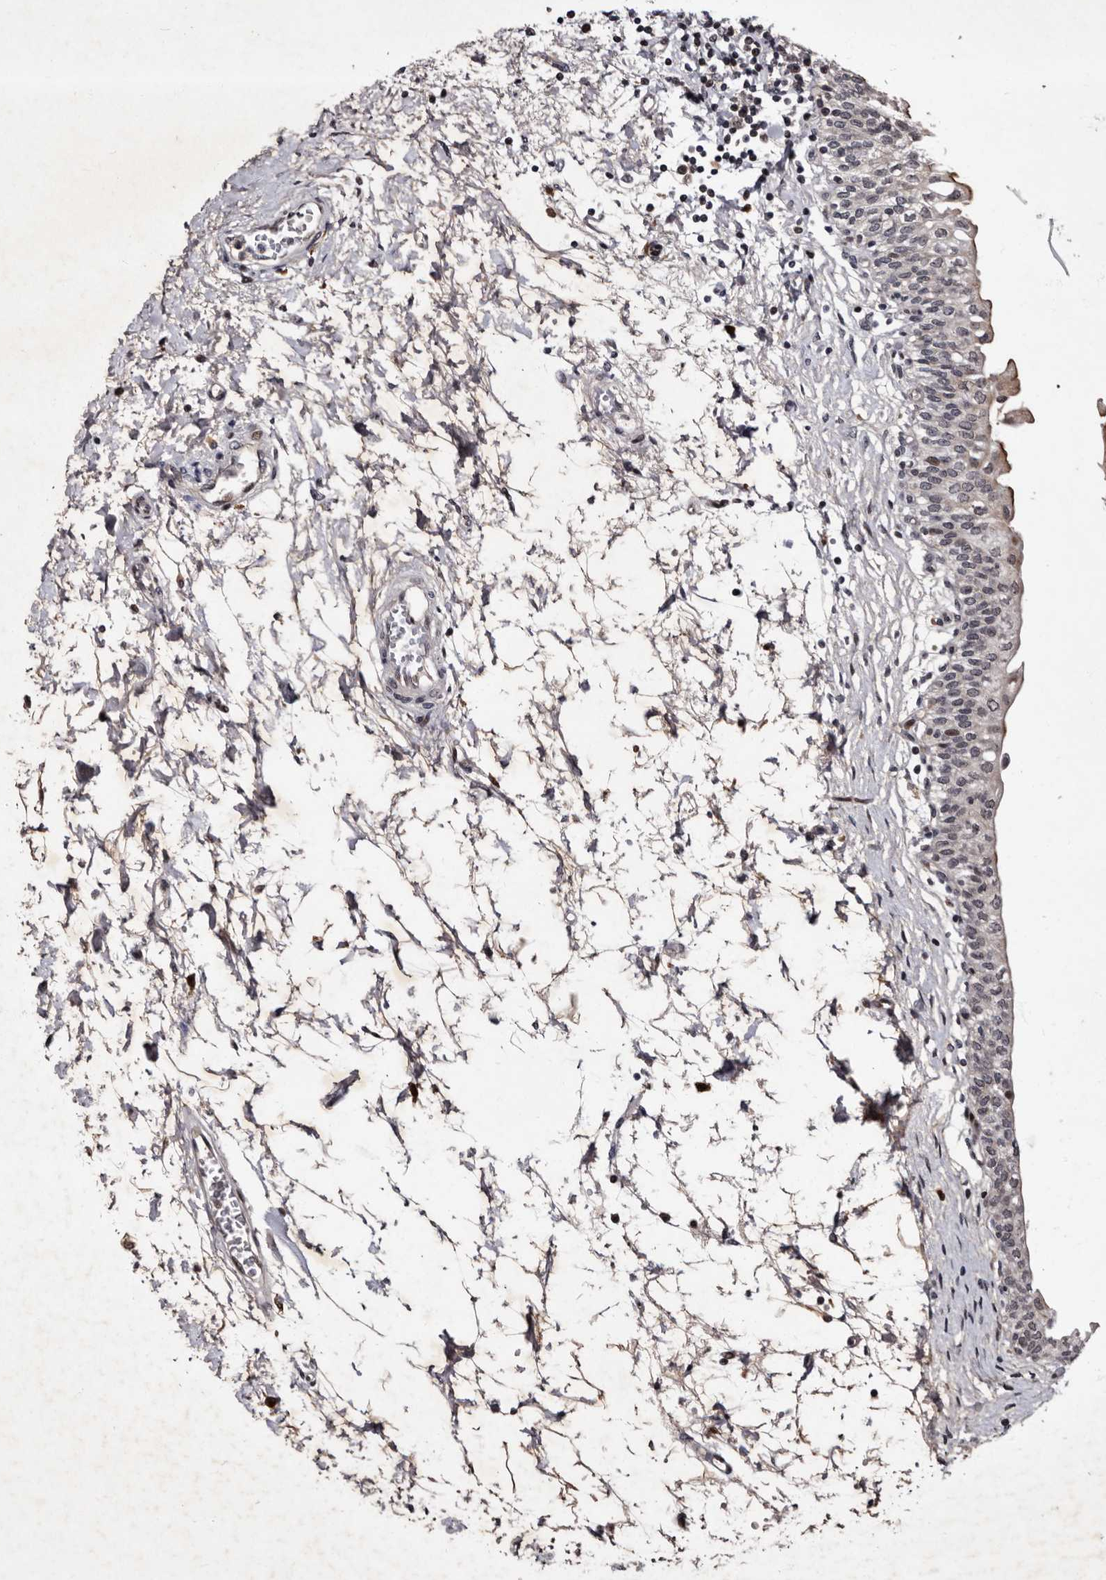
{"staining": {"intensity": "moderate", "quantity": "25%-75%", "location": "cytoplasmic/membranous,nuclear"}, "tissue": "urinary bladder", "cell_type": "Urothelial cells", "image_type": "normal", "snomed": [{"axis": "morphology", "description": "Normal tissue, NOS"}, {"axis": "topography", "description": "Urinary bladder"}], "caption": "A high-resolution photomicrograph shows immunohistochemistry (IHC) staining of unremarkable urinary bladder, which reveals moderate cytoplasmic/membranous,nuclear positivity in approximately 25%-75% of urothelial cells. The staining was performed using DAB (3,3'-diaminobenzidine), with brown indicating positive protein expression. Nuclei are stained blue with hematoxylin.", "gene": "TNKS", "patient": {"sex": "male", "age": 55}}